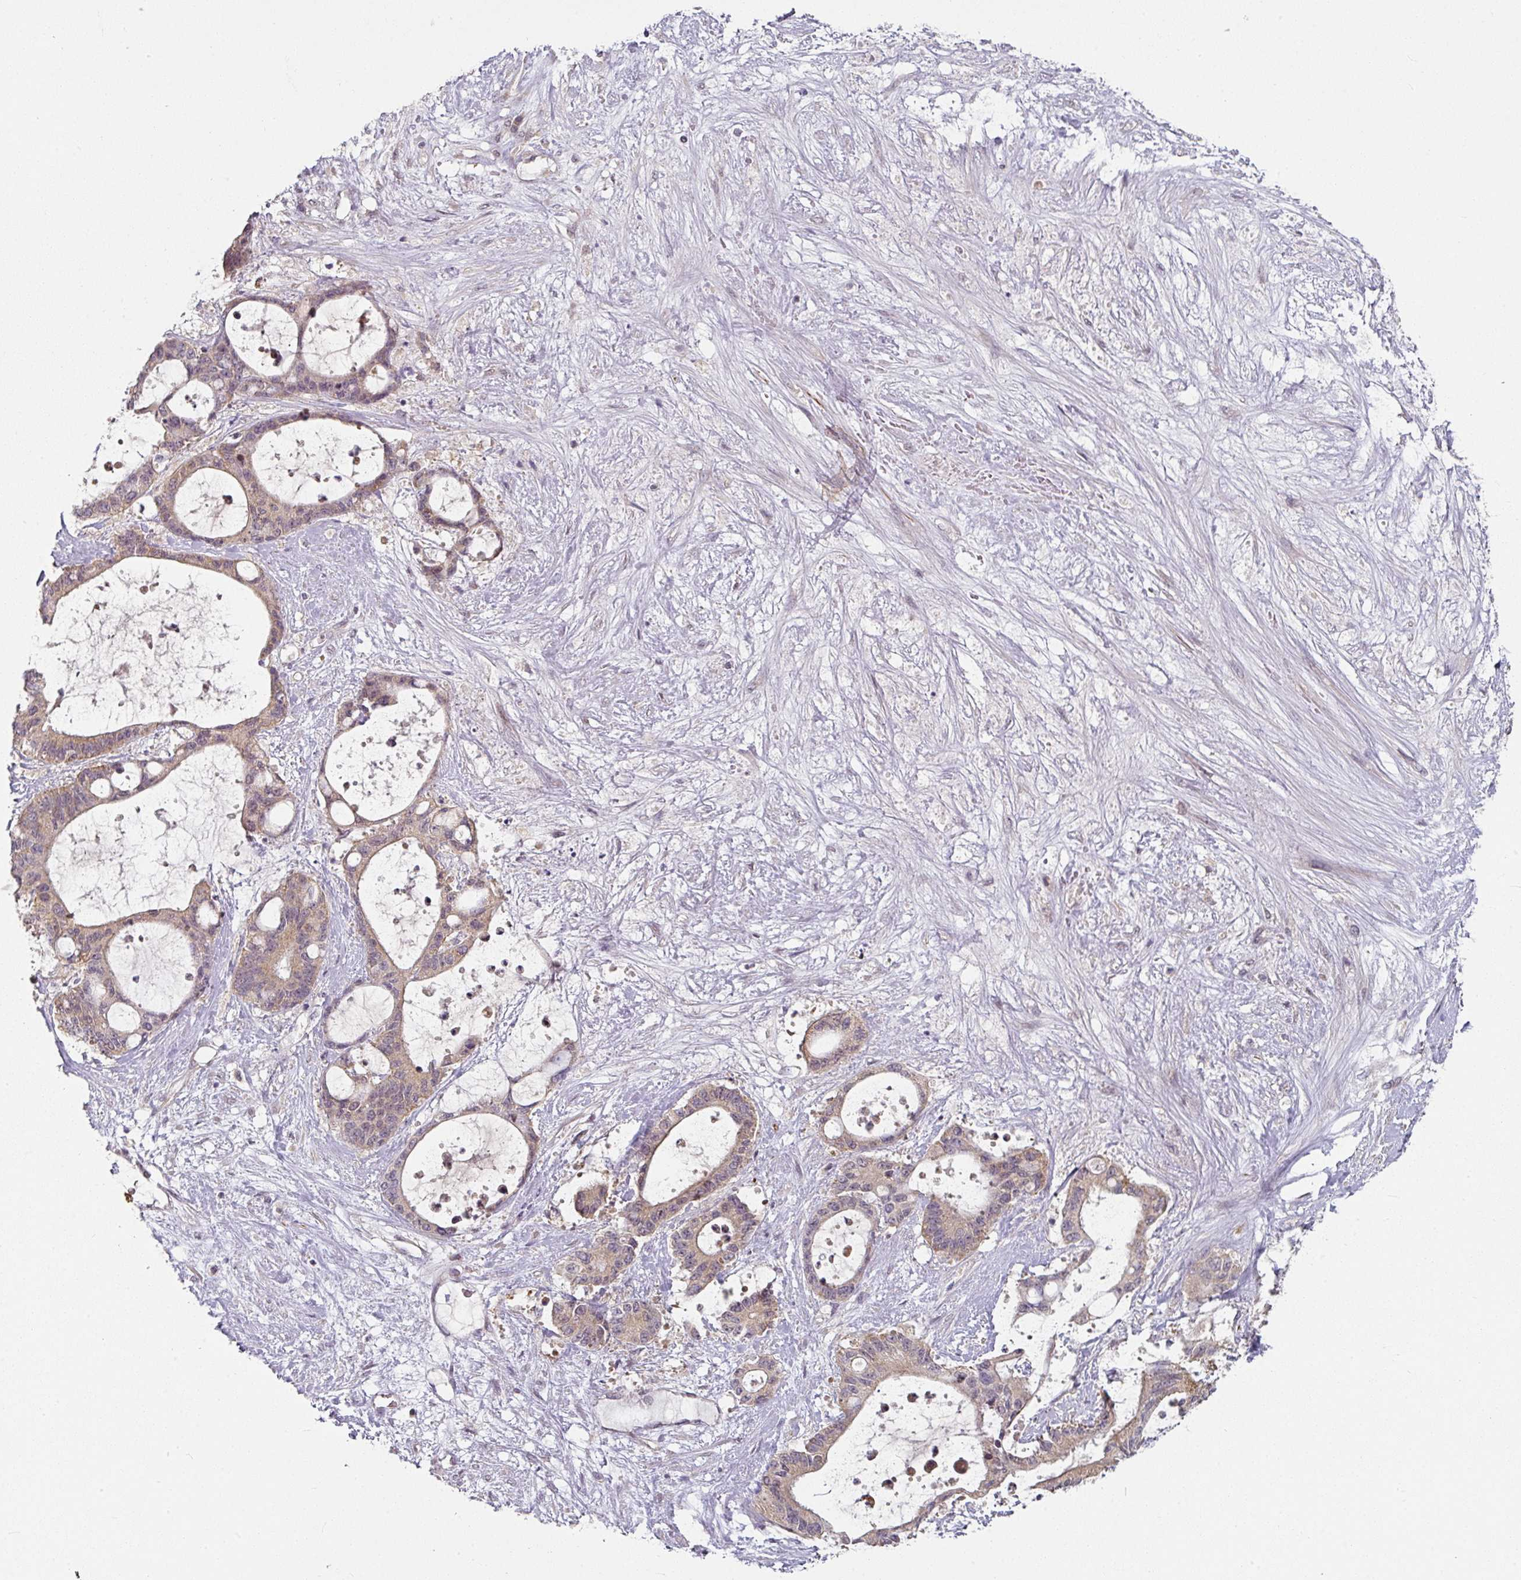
{"staining": {"intensity": "moderate", "quantity": ">75%", "location": "cytoplasmic/membranous"}, "tissue": "liver cancer", "cell_type": "Tumor cells", "image_type": "cancer", "snomed": [{"axis": "morphology", "description": "Normal tissue, NOS"}, {"axis": "morphology", "description": "Cholangiocarcinoma"}, {"axis": "topography", "description": "Liver"}, {"axis": "topography", "description": "Peripheral nerve tissue"}], "caption": "Brown immunohistochemical staining in human liver cancer (cholangiocarcinoma) displays moderate cytoplasmic/membranous positivity in approximately >75% of tumor cells. The protein is shown in brown color, while the nuclei are stained blue.", "gene": "MAP2K2", "patient": {"sex": "female", "age": 73}}